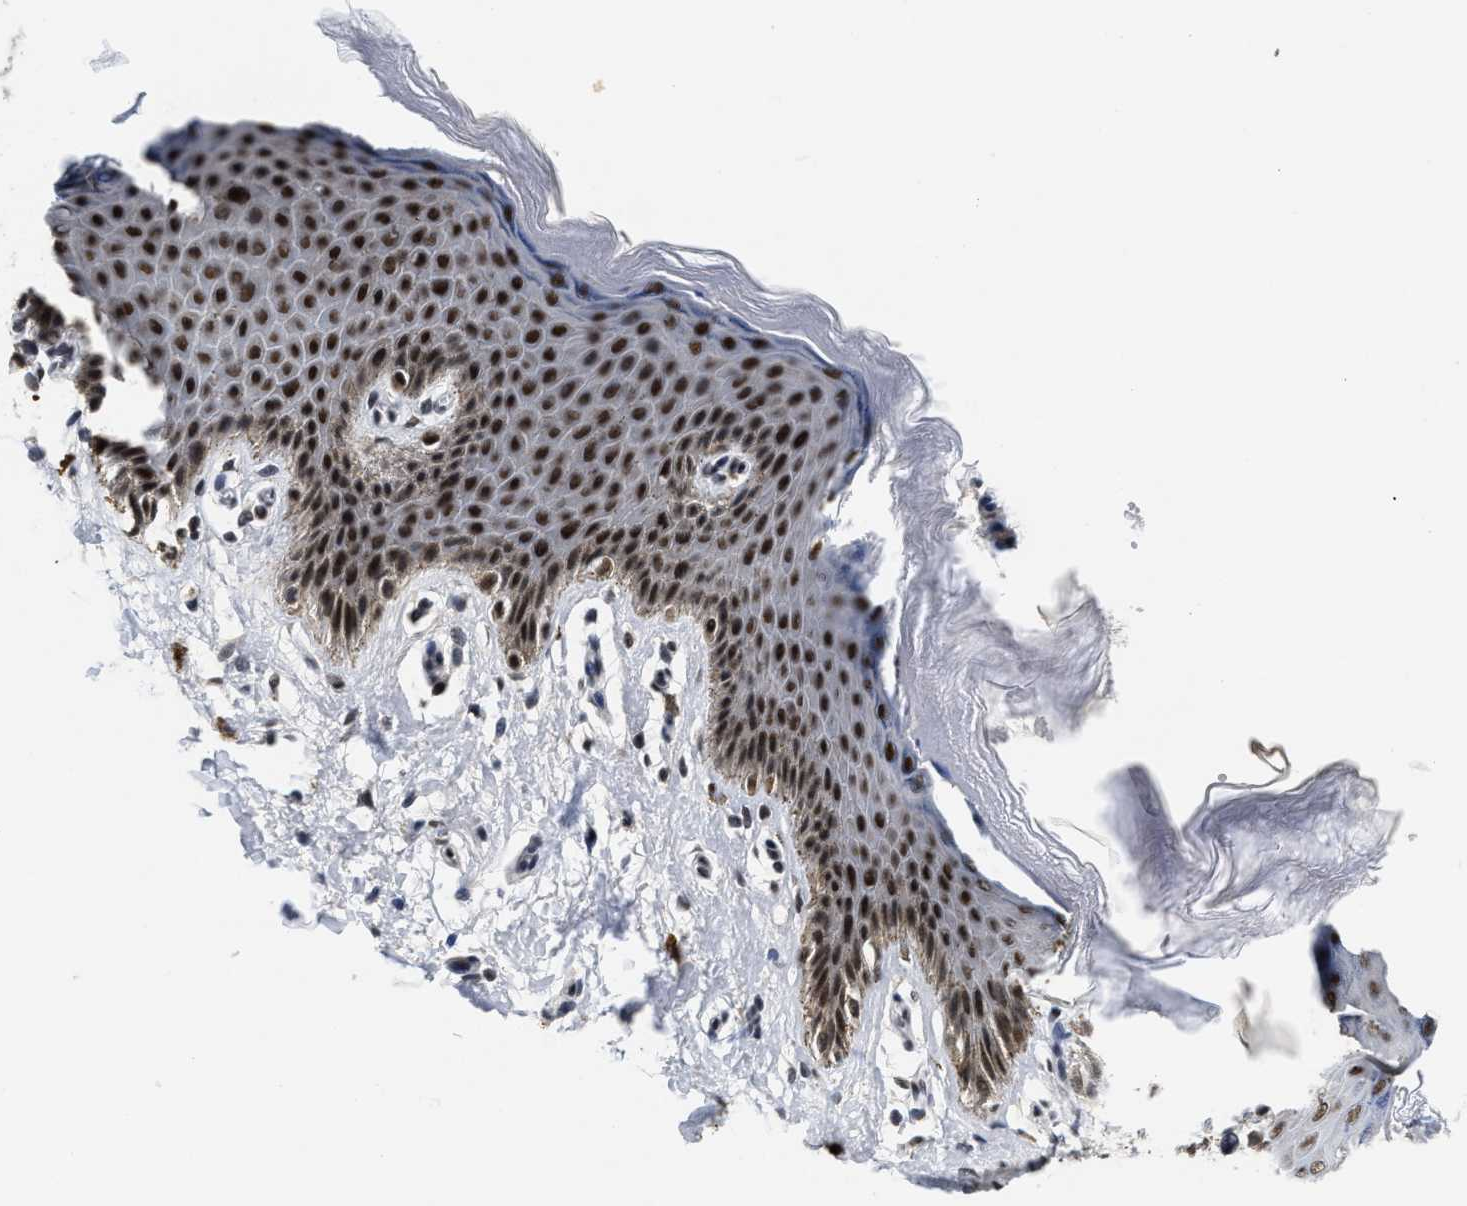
{"staining": {"intensity": "strong", "quantity": ">75%", "location": "nuclear"}, "tissue": "skin", "cell_type": "Epidermal cells", "image_type": "normal", "snomed": [{"axis": "morphology", "description": "Normal tissue, NOS"}, {"axis": "topography", "description": "Anal"}], "caption": "The photomicrograph demonstrates staining of benign skin, revealing strong nuclear protein staining (brown color) within epidermal cells. (brown staining indicates protein expression, while blue staining denotes nuclei).", "gene": "INIP", "patient": {"sex": "male", "age": 44}}